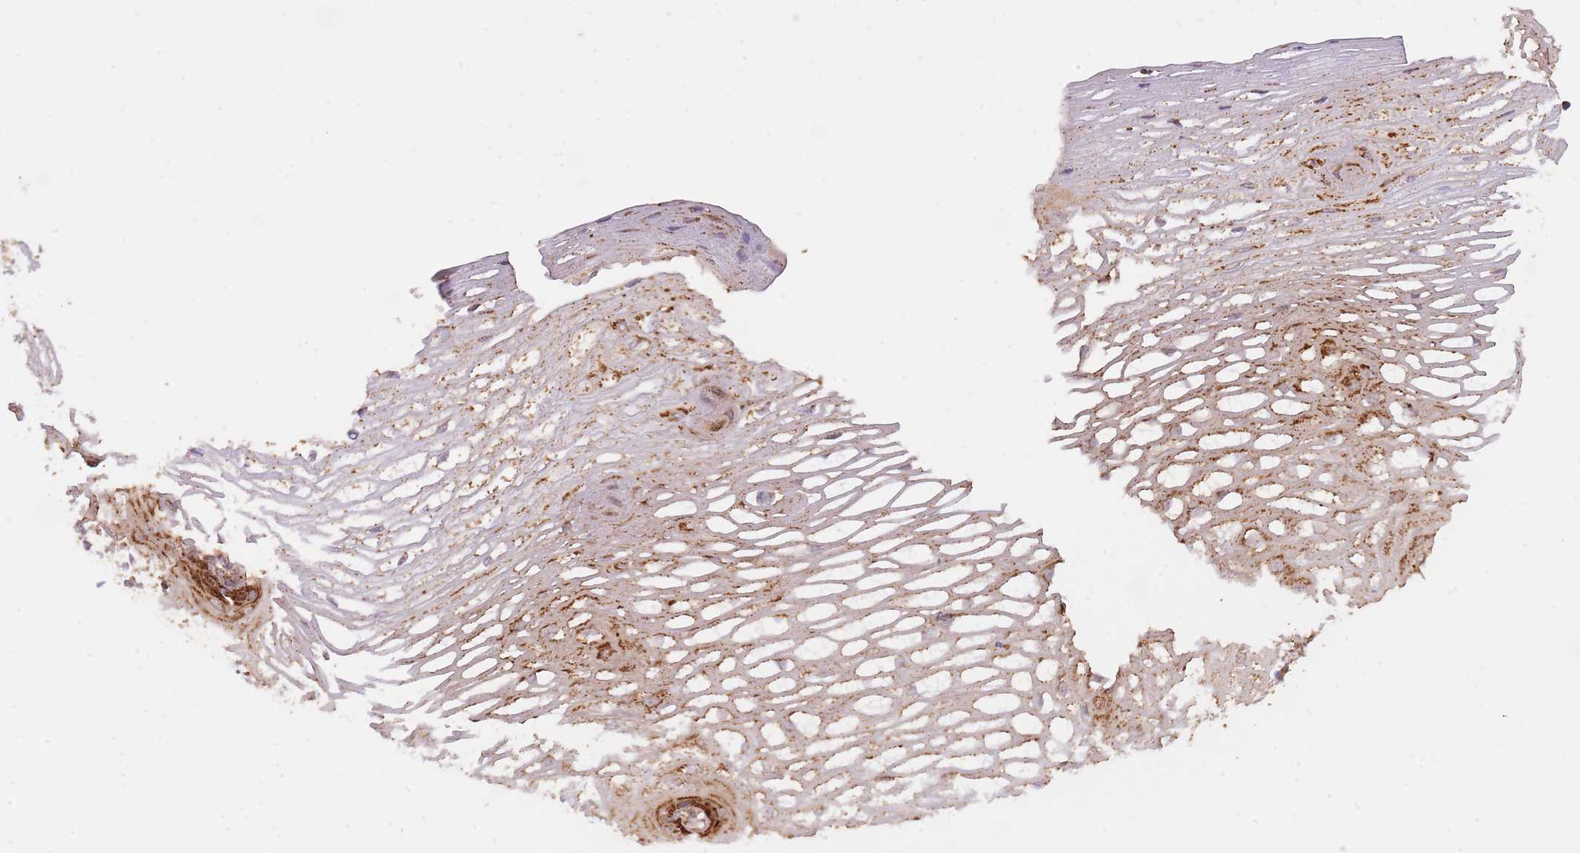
{"staining": {"intensity": "strong", "quantity": ">75%", "location": "cytoplasmic/membranous"}, "tissue": "esophagus", "cell_type": "Squamous epithelial cells", "image_type": "normal", "snomed": [{"axis": "morphology", "description": "Normal tissue, NOS"}, {"axis": "topography", "description": "Esophagus"}], "caption": "Normal esophagus demonstrates strong cytoplasmic/membranous expression in about >75% of squamous epithelial cells, visualized by immunohistochemistry.", "gene": "PREP", "patient": {"sex": "male", "age": 69}}